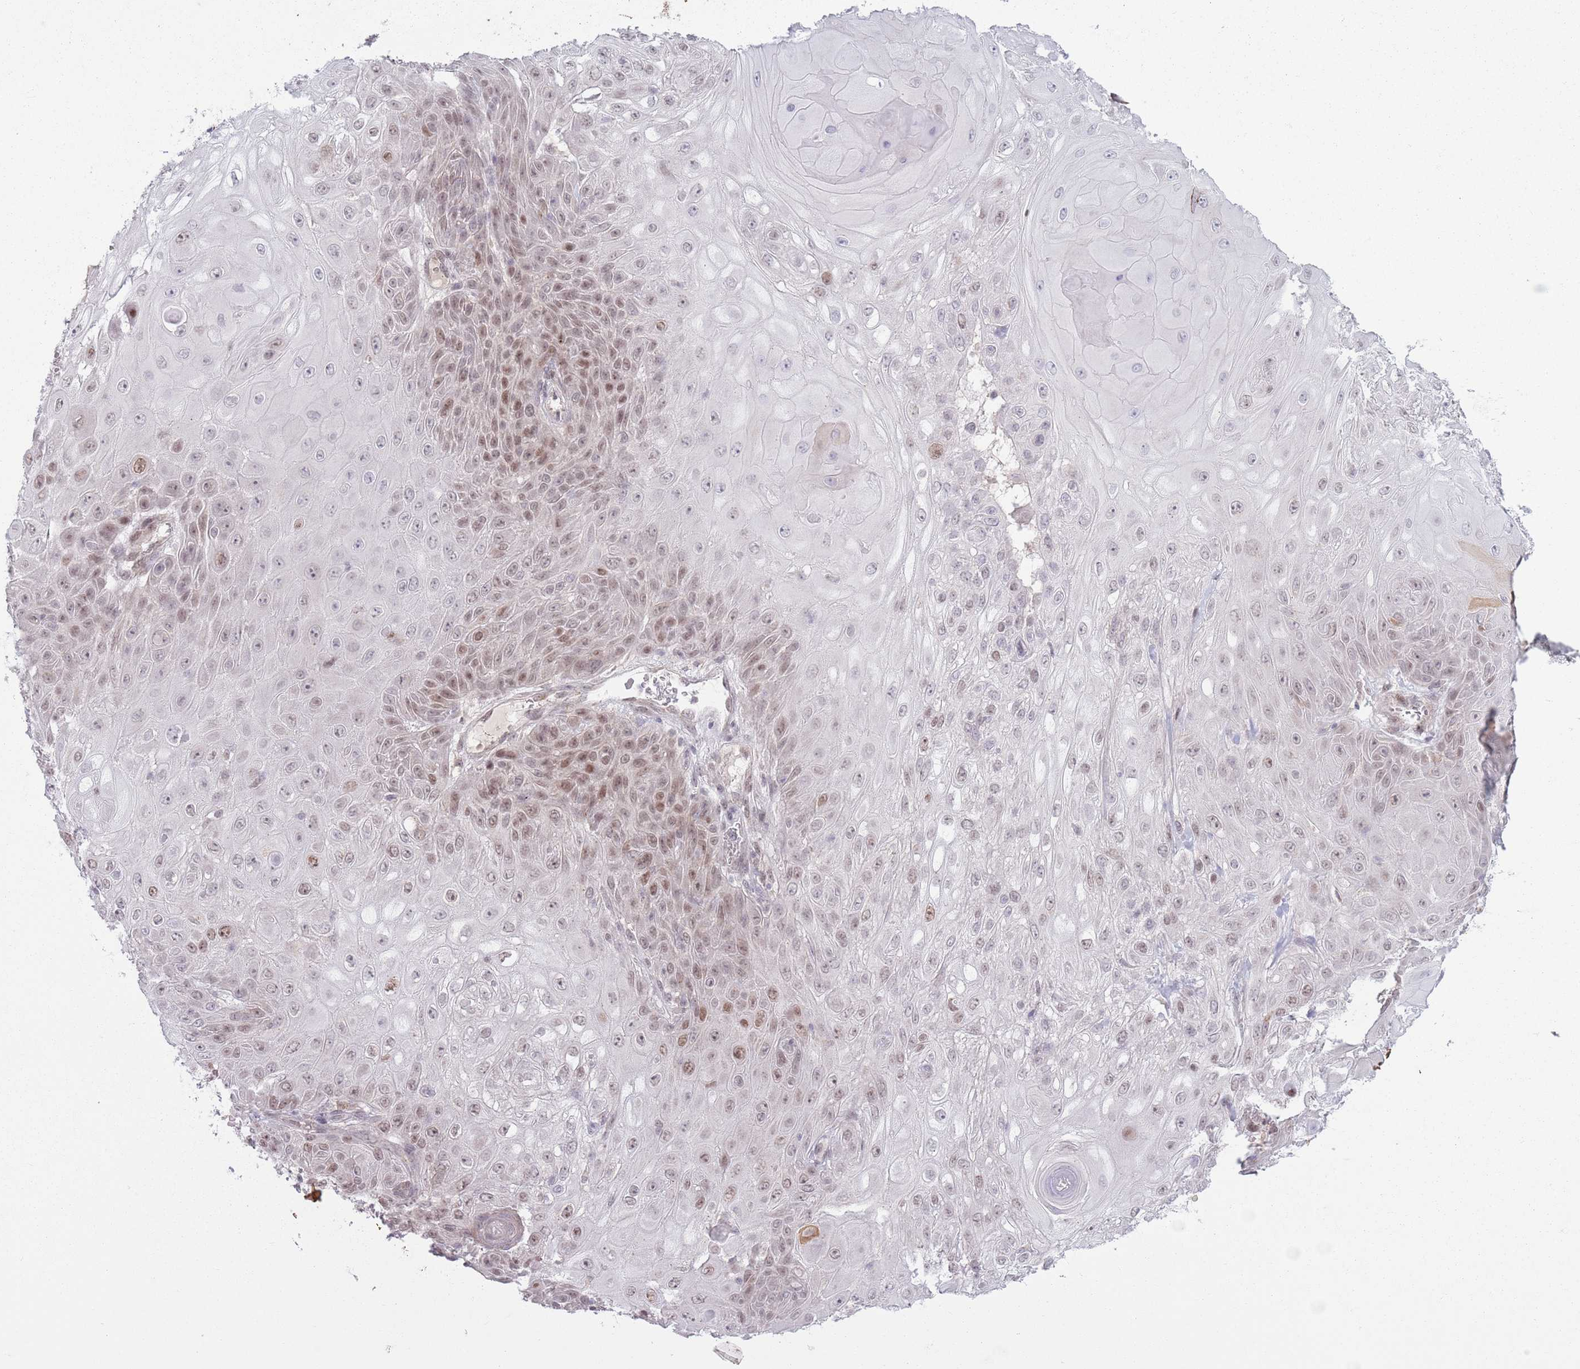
{"staining": {"intensity": "moderate", "quantity": "25%-75%", "location": "nuclear"}, "tissue": "skin cancer", "cell_type": "Tumor cells", "image_type": "cancer", "snomed": [{"axis": "morphology", "description": "Normal tissue, NOS"}, {"axis": "morphology", "description": "Squamous cell carcinoma, NOS"}, {"axis": "topography", "description": "Skin"}, {"axis": "topography", "description": "Cartilage tissue"}], "caption": "Immunohistochemistry image of human squamous cell carcinoma (skin) stained for a protein (brown), which demonstrates medium levels of moderate nuclear staining in approximately 25%-75% of tumor cells.", "gene": "MRPL34", "patient": {"sex": "female", "age": 79}}